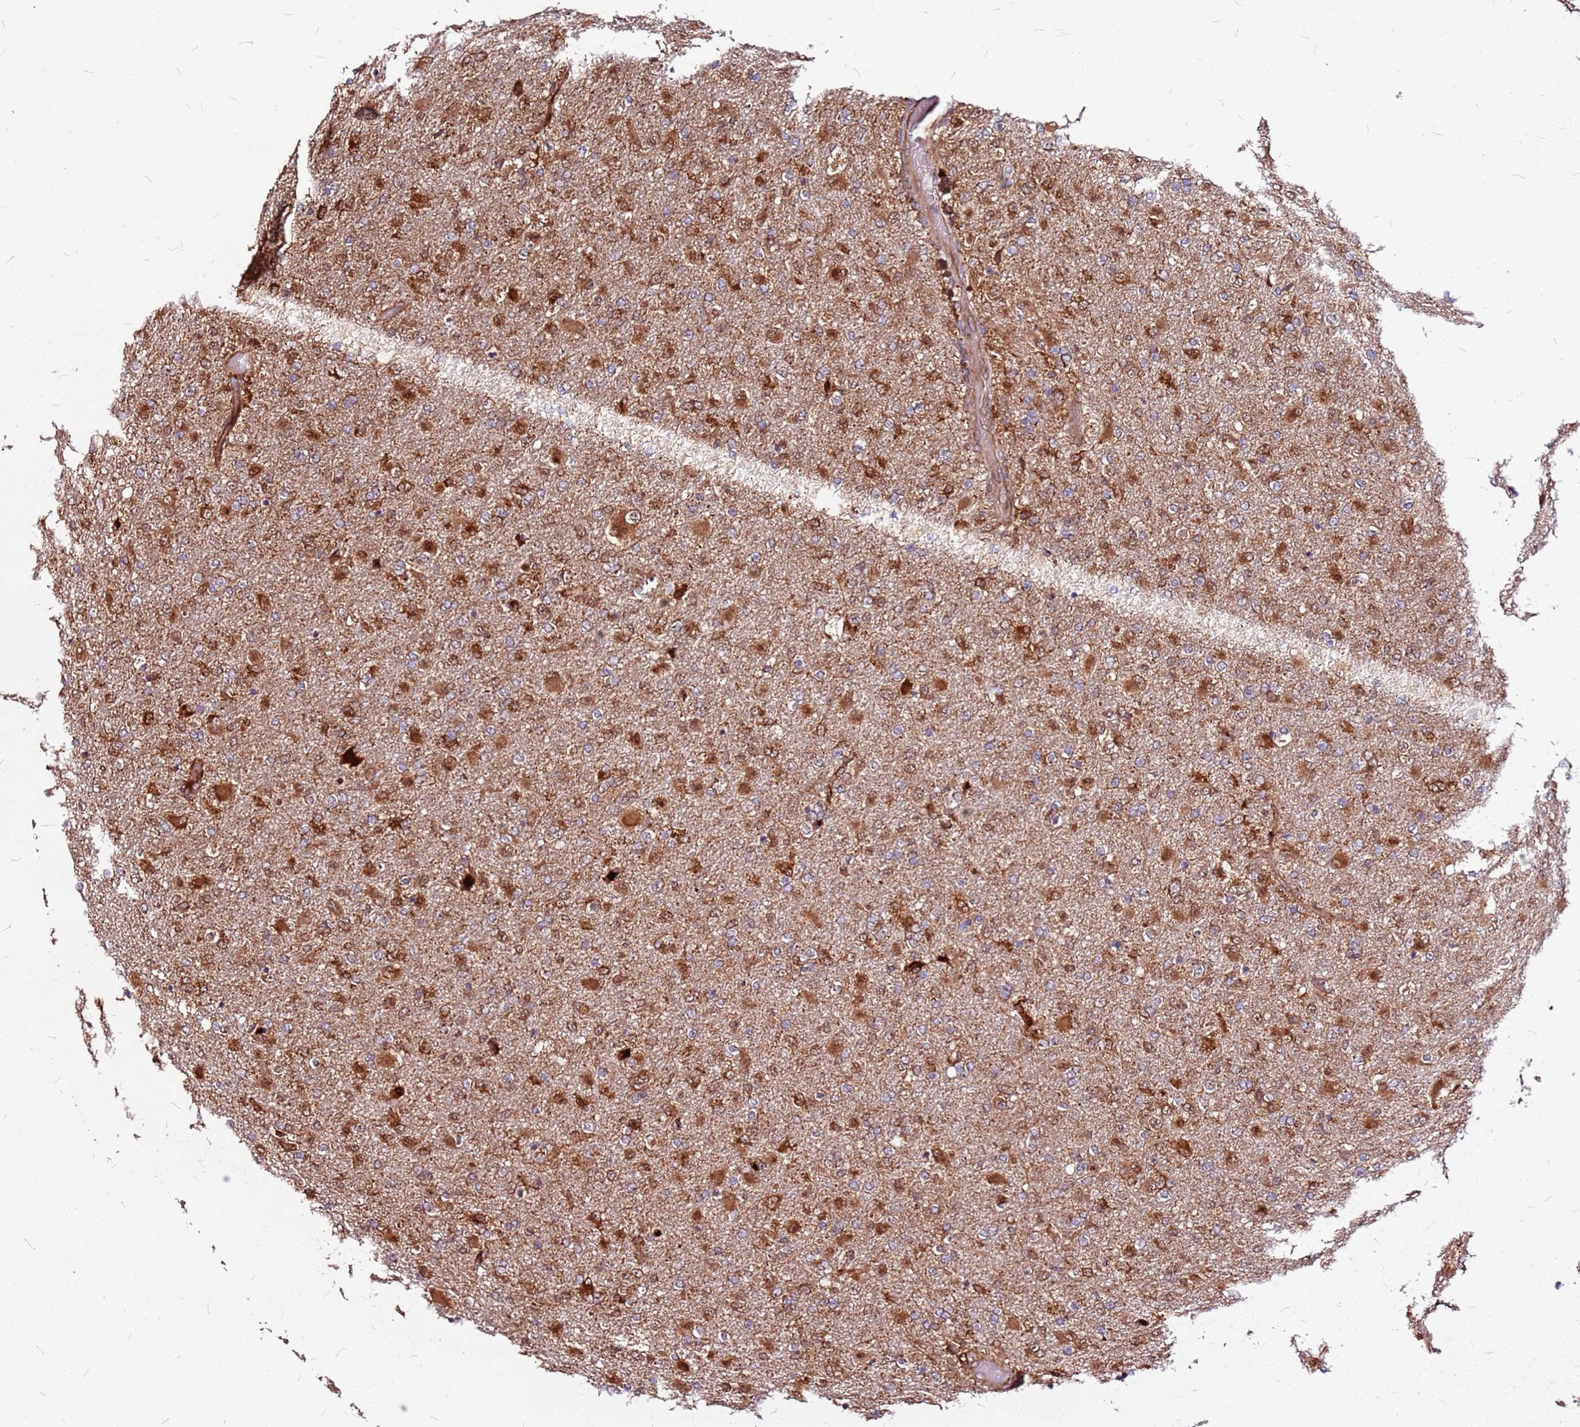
{"staining": {"intensity": "moderate", "quantity": ">75%", "location": "cytoplasmic/membranous"}, "tissue": "glioma", "cell_type": "Tumor cells", "image_type": "cancer", "snomed": [{"axis": "morphology", "description": "Glioma, malignant, Low grade"}, {"axis": "topography", "description": "Brain"}], "caption": "Human malignant glioma (low-grade) stained with a brown dye exhibits moderate cytoplasmic/membranous positive expression in about >75% of tumor cells.", "gene": "LYPLAL1", "patient": {"sex": "male", "age": 65}}